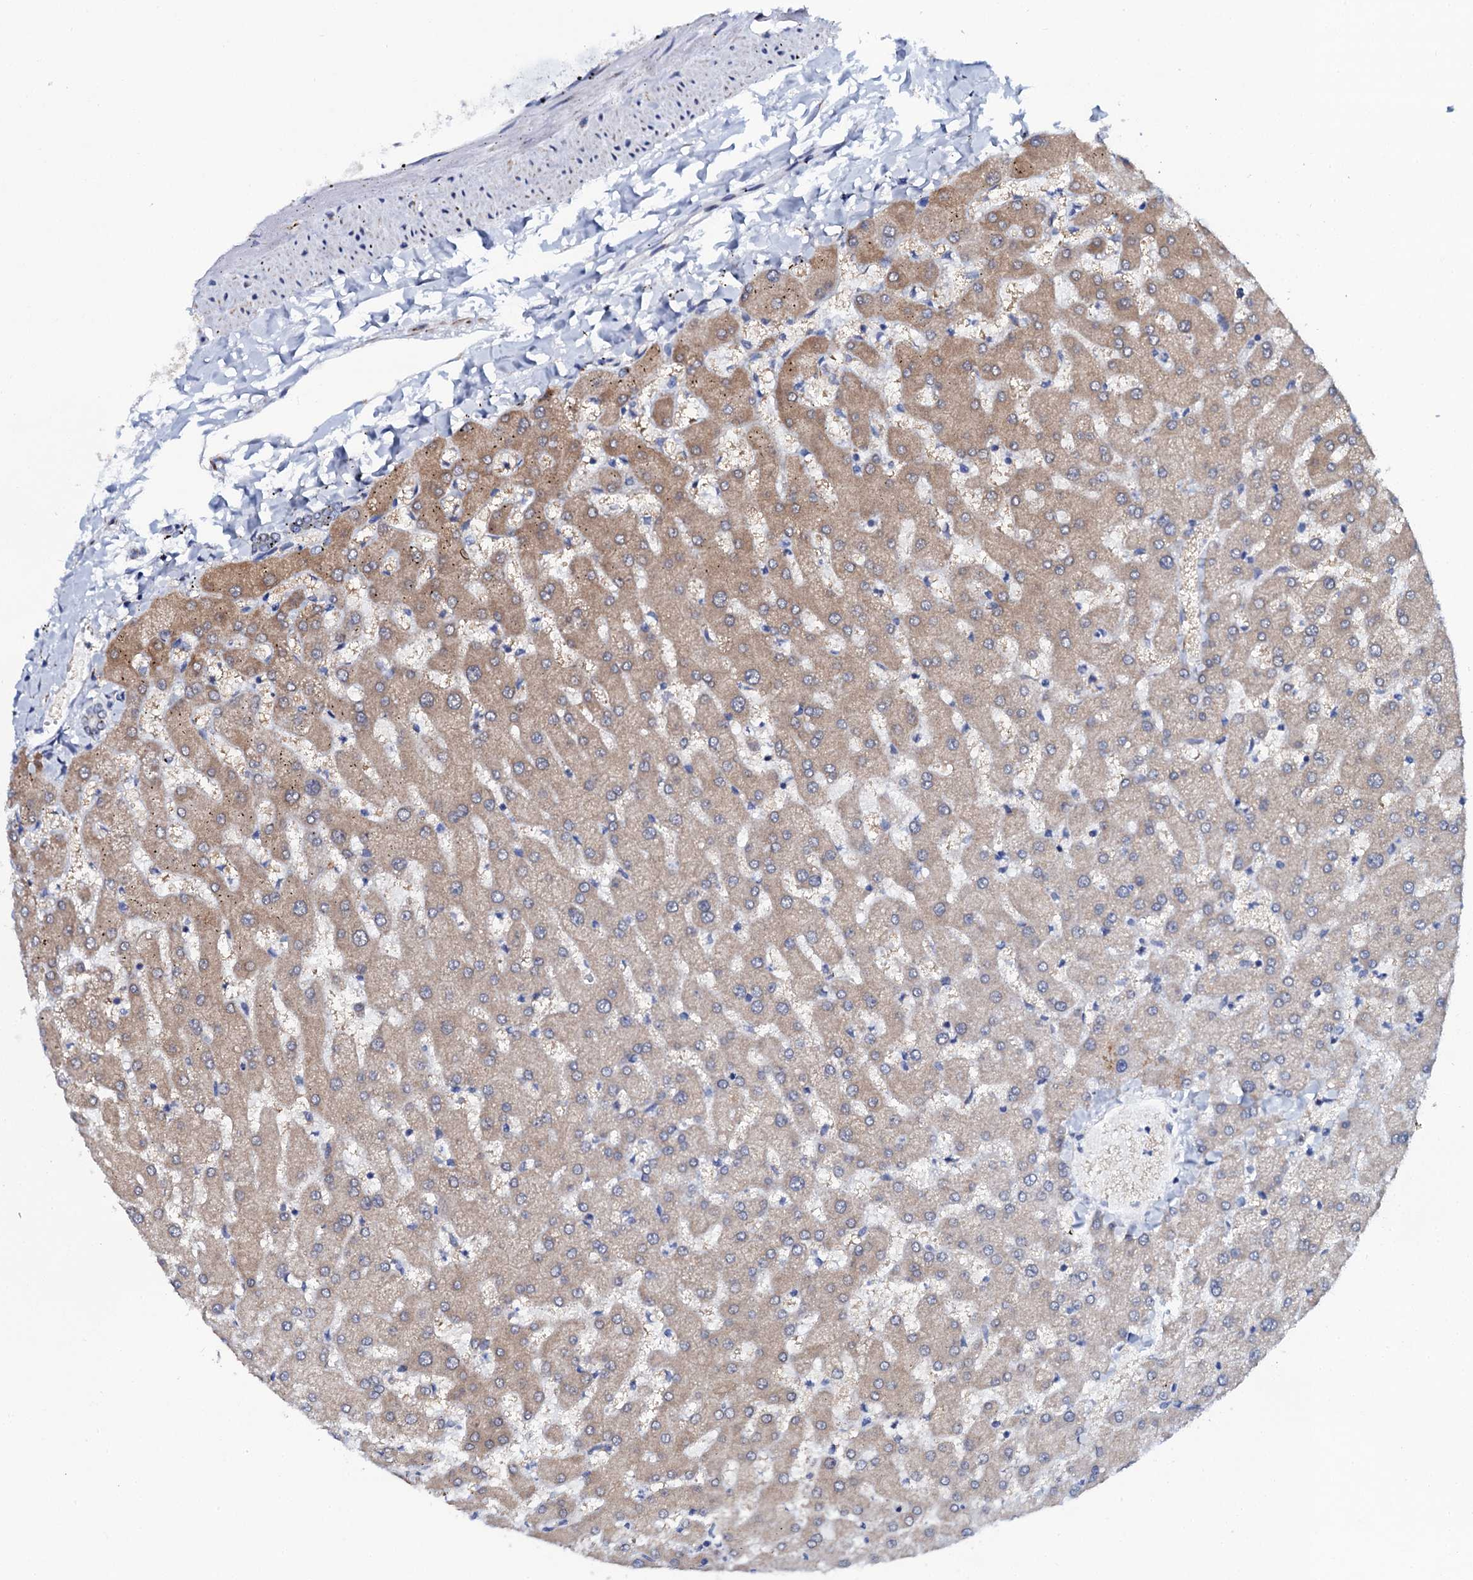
{"staining": {"intensity": "negative", "quantity": "none", "location": "none"}, "tissue": "liver", "cell_type": "Cholangiocytes", "image_type": "normal", "snomed": [{"axis": "morphology", "description": "Normal tissue, NOS"}, {"axis": "topography", "description": "Liver"}], "caption": "IHC of normal human liver exhibits no positivity in cholangiocytes.", "gene": "SLC37A4", "patient": {"sex": "female", "age": 63}}